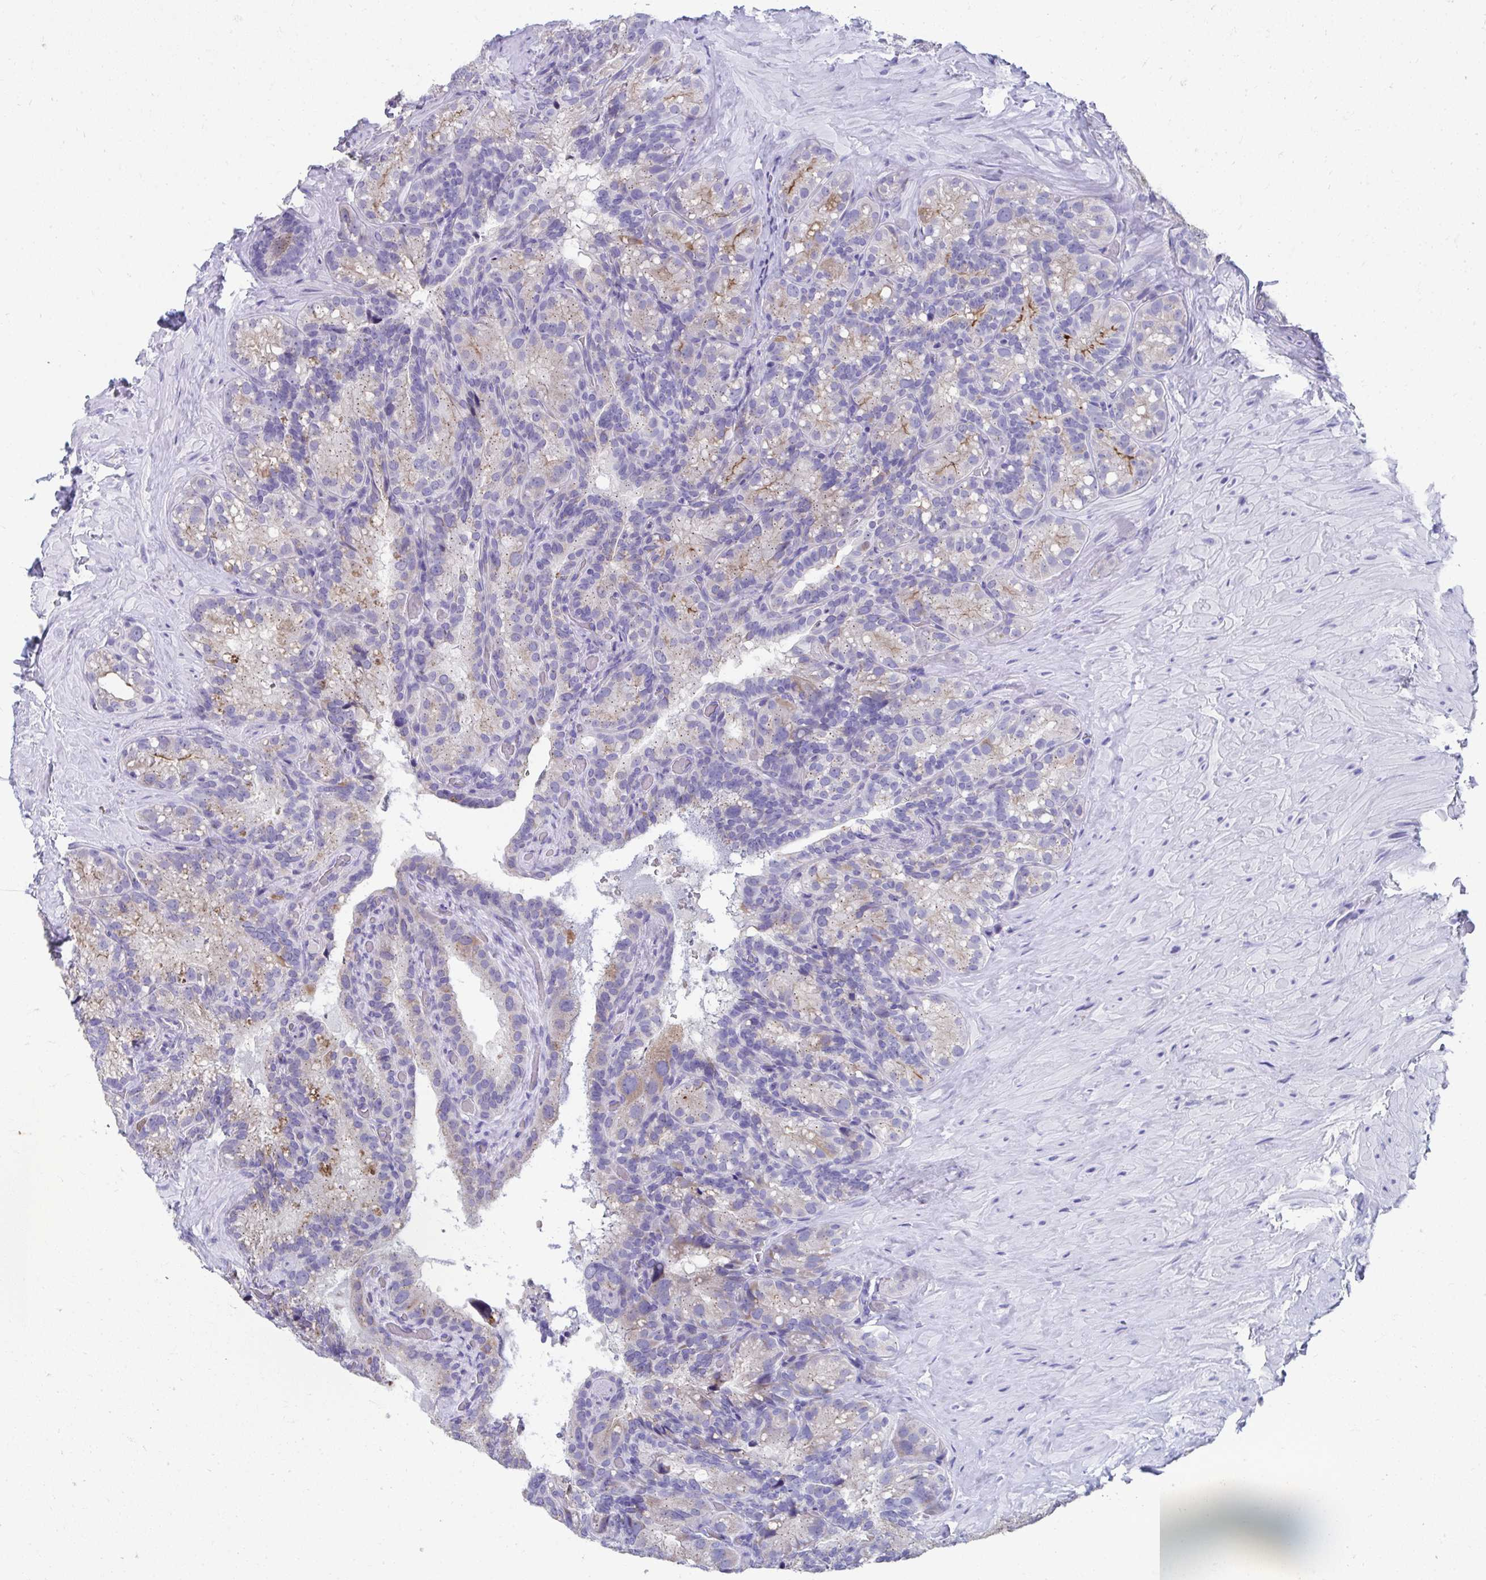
{"staining": {"intensity": "weak", "quantity": "25%-75%", "location": "cytoplasmic/membranous"}, "tissue": "seminal vesicle", "cell_type": "Glandular cells", "image_type": "normal", "snomed": [{"axis": "morphology", "description": "Normal tissue, NOS"}, {"axis": "topography", "description": "Seminal veicle"}], "caption": "Immunohistochemistry (IHC) (DAB (3,3'-diaminobenzidine)) staining of benign seminal vesicle displays weak cytoplasmic/membranous protein expression in approximately 25%-75% of glandular cells.", "gene": "TMPRSS2", "patient": {"sex": "male", "age": 60}}